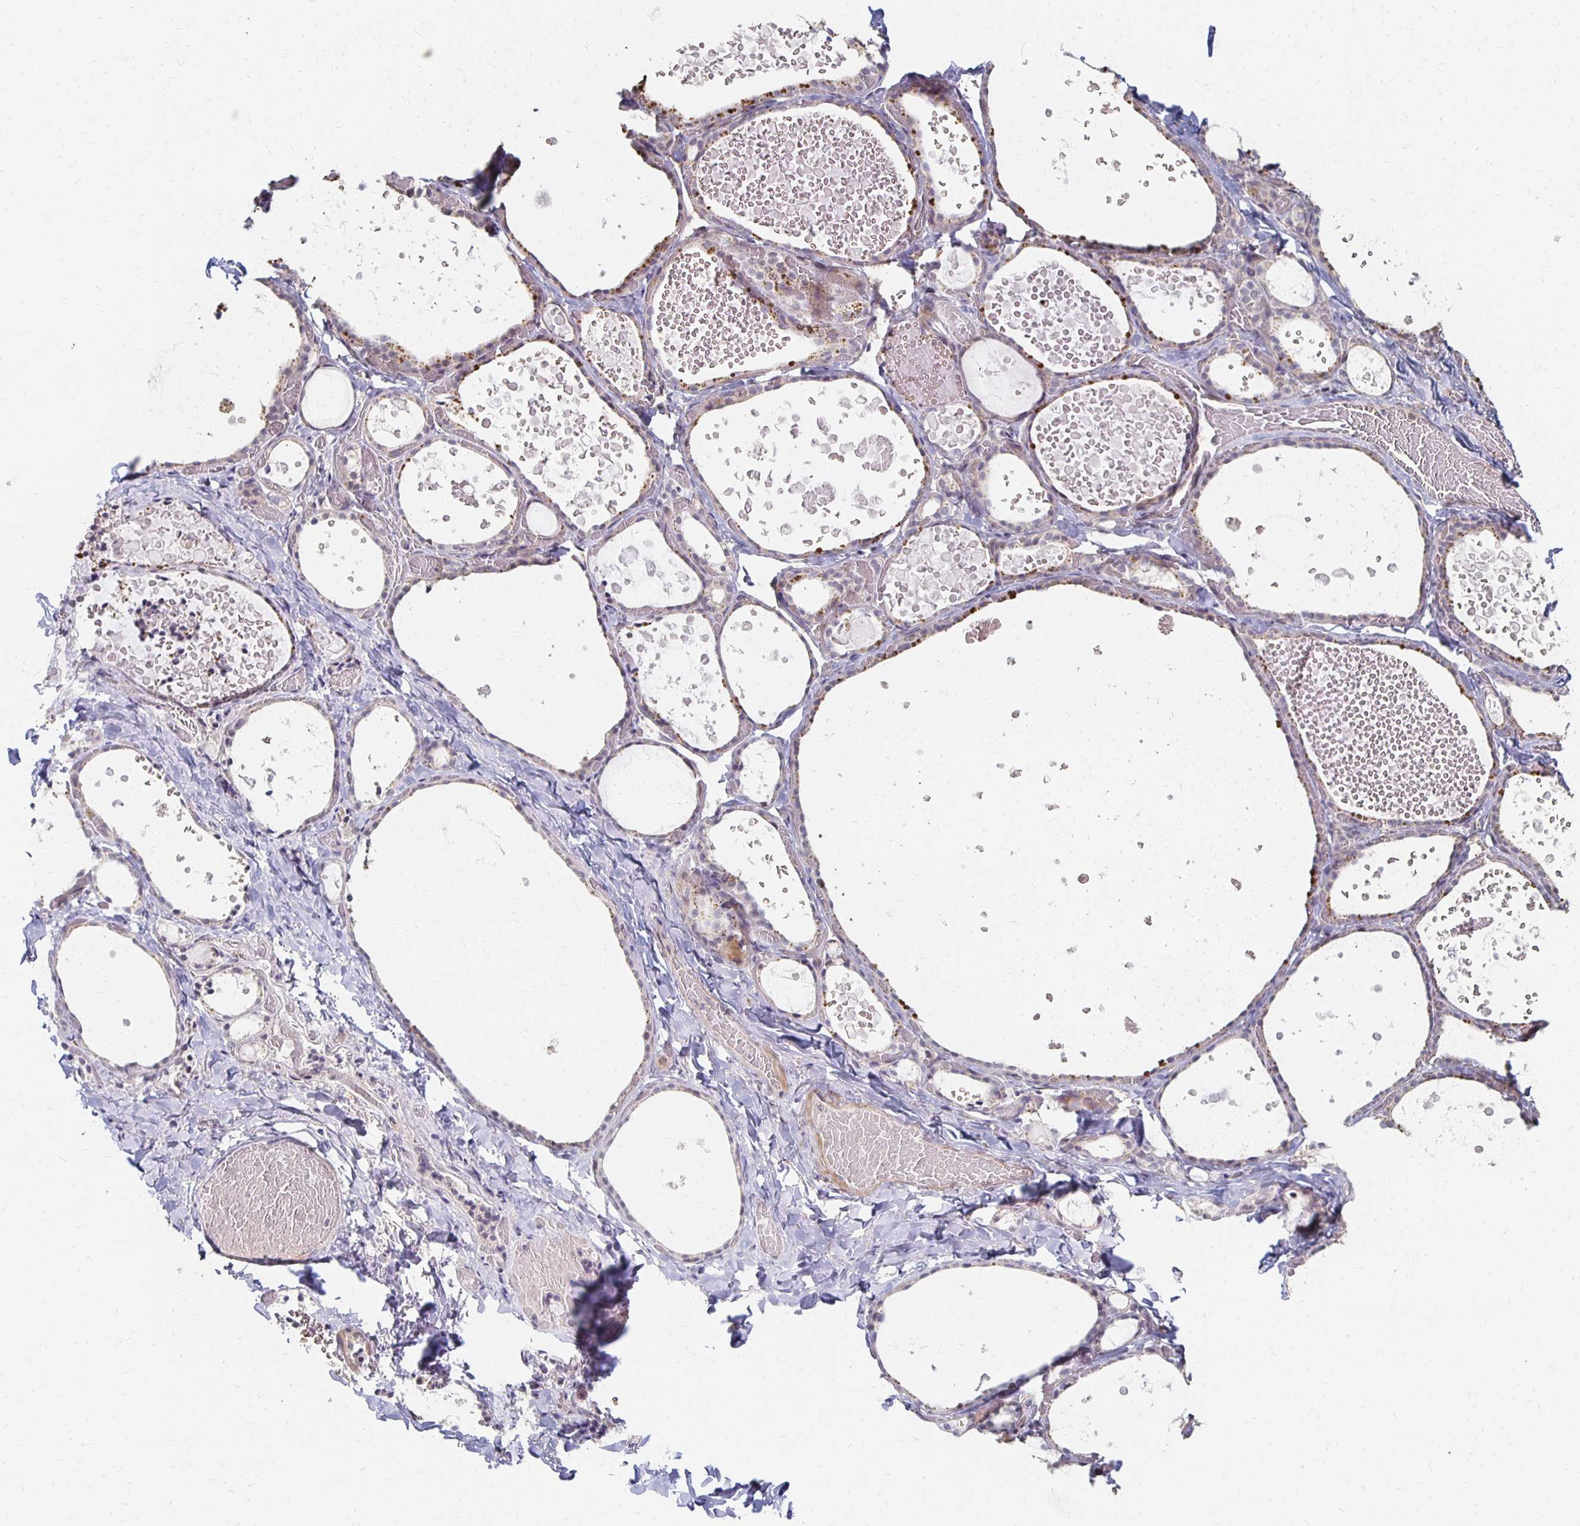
{"staining": {"intensity": "moderate", "quantity": "<25%", "location": "cytoplasmic/membranous"}, "tissue": "thyroid gland", "cell_type": "Glandular cells", "image_type": "normal", "snomed": [{"axis": "morphology", "description": "Normal tissue, NOS"}, {"axis": "topography", "description": "Thyroid gland"}], "caption": "Immunohistochemistry micrograph of benign human thyroid gland stained for a protein (brown), which displays low levels of moderate cytoplasmic/membranous staining in approximately <25% of glandular cells.", "gene": "PRKCB", "patient": {"sex": "female", "age": 56}}